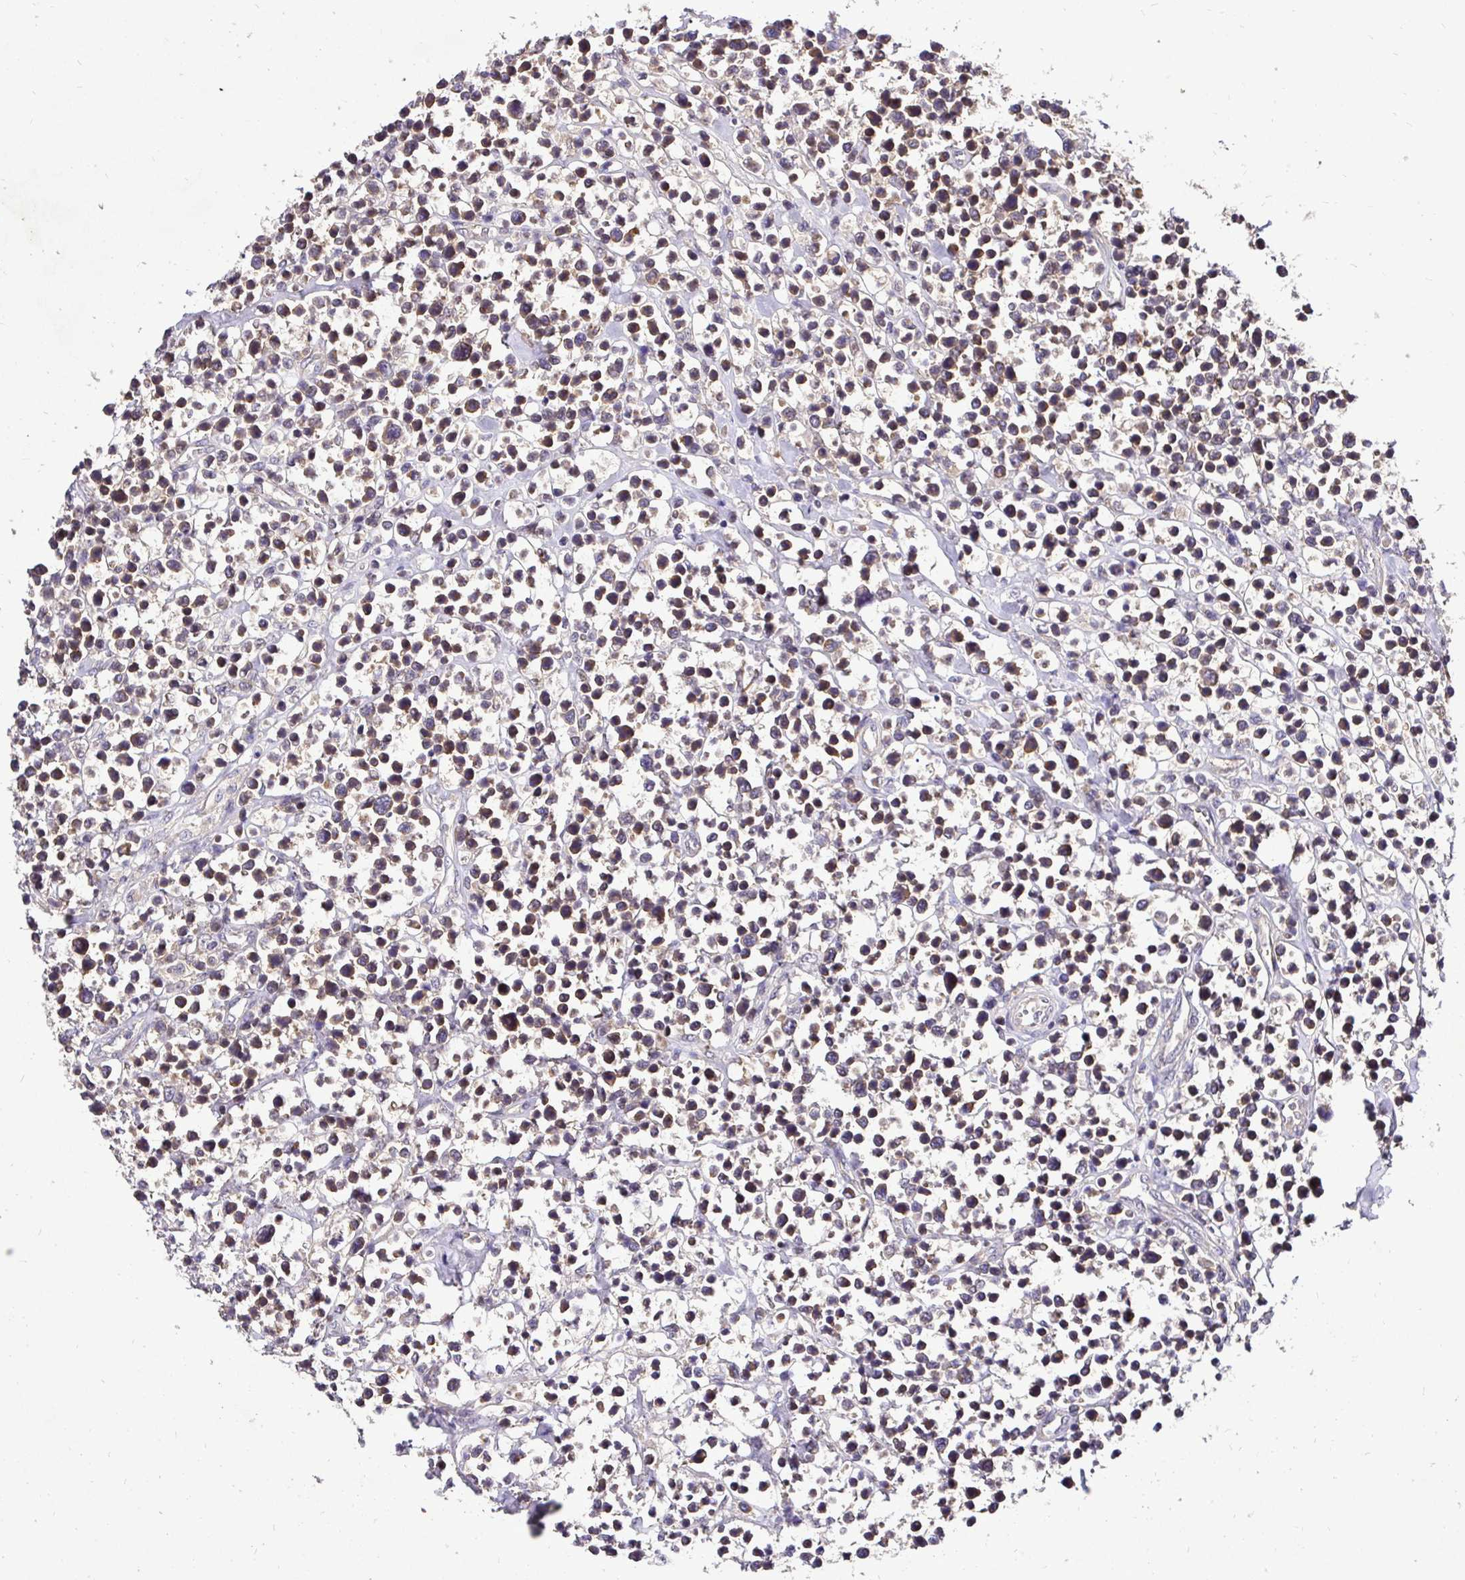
{"staining": {"intensity": "weak", "quantity": "25%-75%", "location": "cytoplasmic/membranous"}, "tissue": "lymphoma", "cell_type": "Tumor cells", "image_type": "cancer", "snomed": [{"axis": "morphology", "description": "Malignant lymphoma, non-Hodgkin's type, High grade"}, {"axis": "topography", "description": "Soft tissue"}], "caption": "Immunohistochemistry photomicrograph of neoplastic tissue: human lymphoma stained using IHC reveals low levels of weak protein expression localized specifically in the cytoplasmic/membranous of tumor cells, appearing as a cytoplasmic/membranous brown color.", "gene": "UBE2M", "patient": {"sex": "female", "age": 56}}